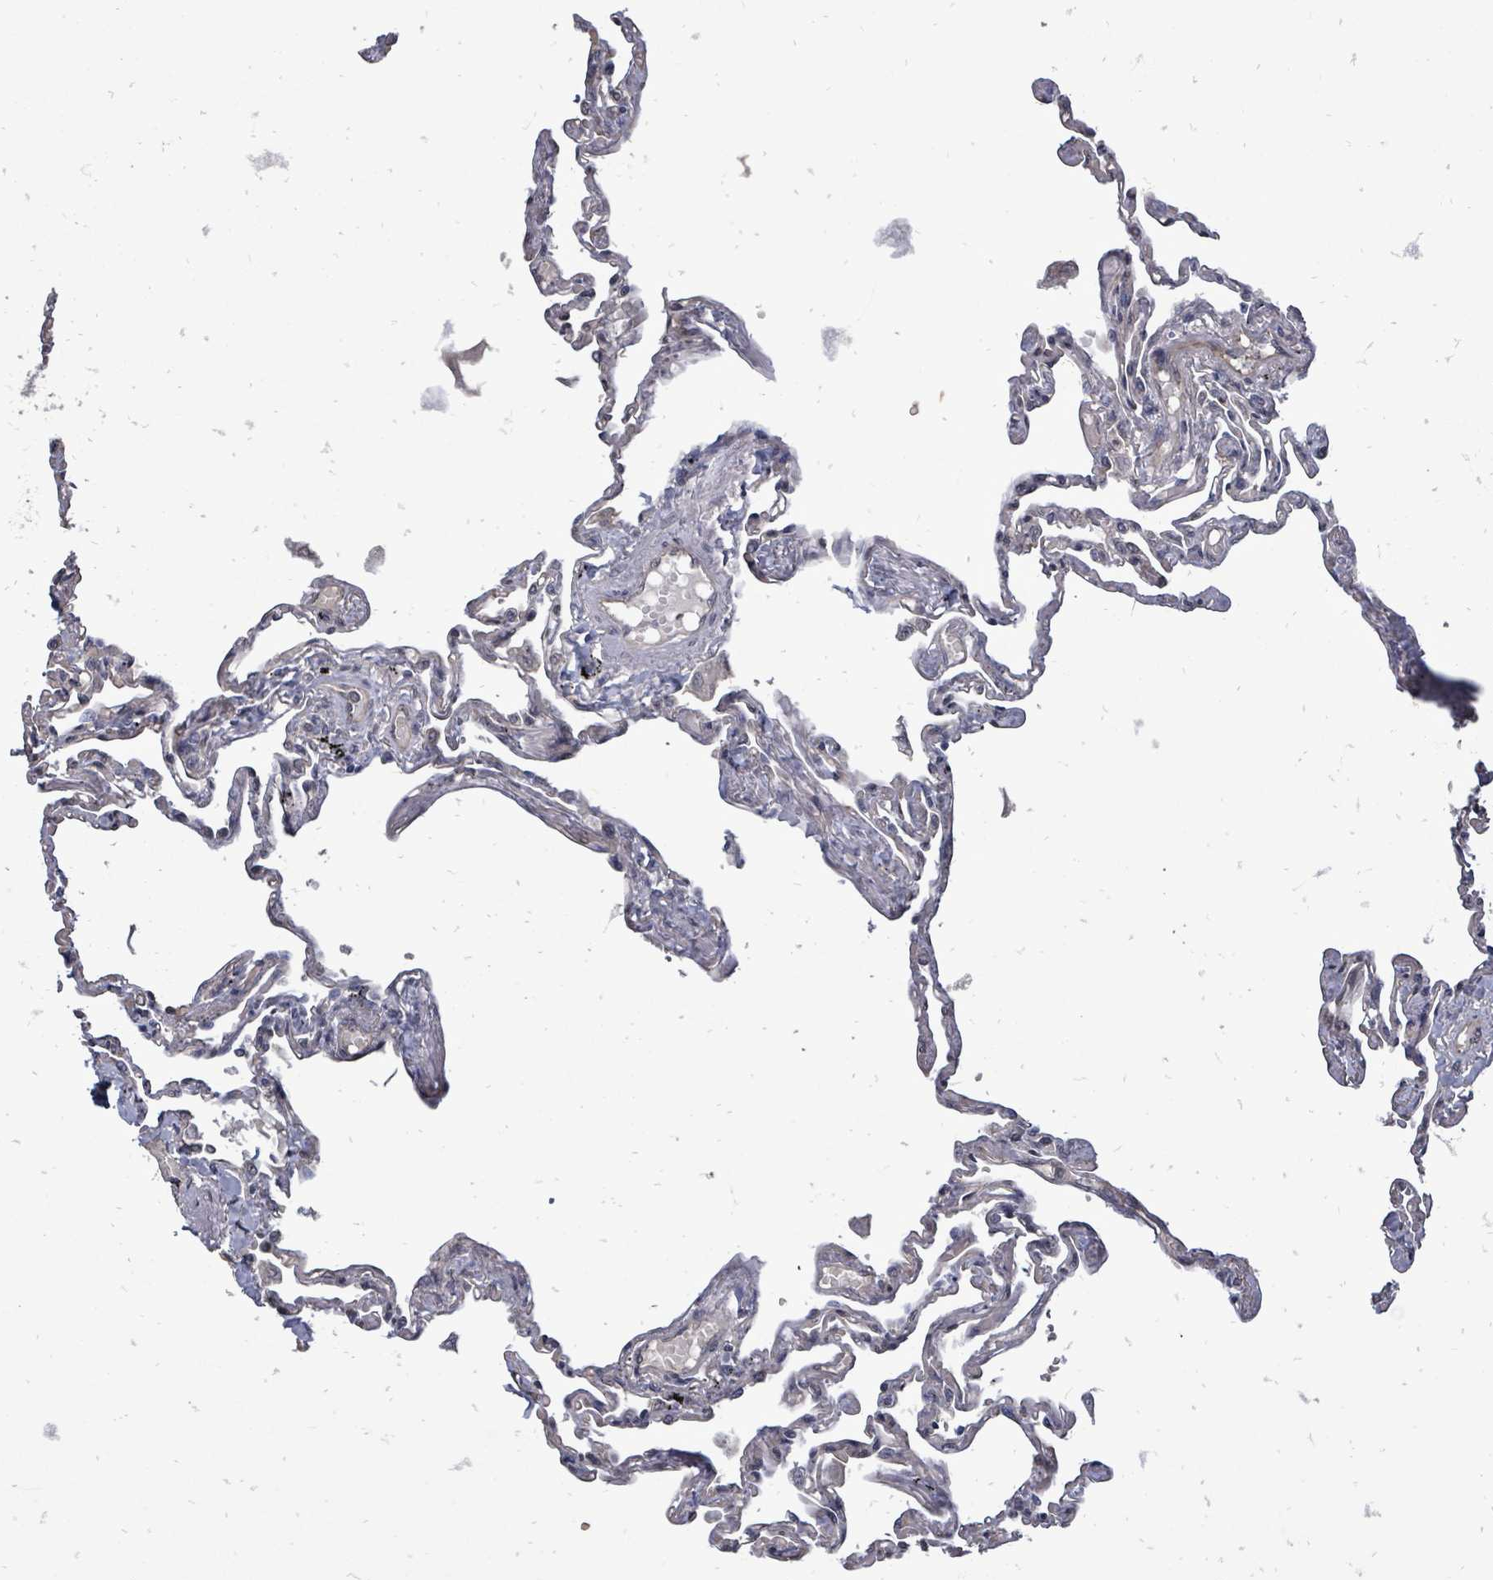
{"staining": {"intensity": "negative", "quantity": "none", "location": "none"}, "tissue": "lung", "cell_type": "Alveolar cells", "image_type": "normal", "snomed": [{"axis": "morphology", "description": "Normal tissue, NOS"}, {"axis": "topography", "description": "Lung"}], "caption": "Histopathology image shows no protein positivity in alveolar cells of unremarkable lung. The staining was performed using DAB (3,3'-diaminobenzidine) to visualize the protein expression in brown, while the nuclei were stained in blue with hematoxylin (Magnification: 20x).", "gene": "RALGAPB", "patient": {"sex": "female", "age": 67}}